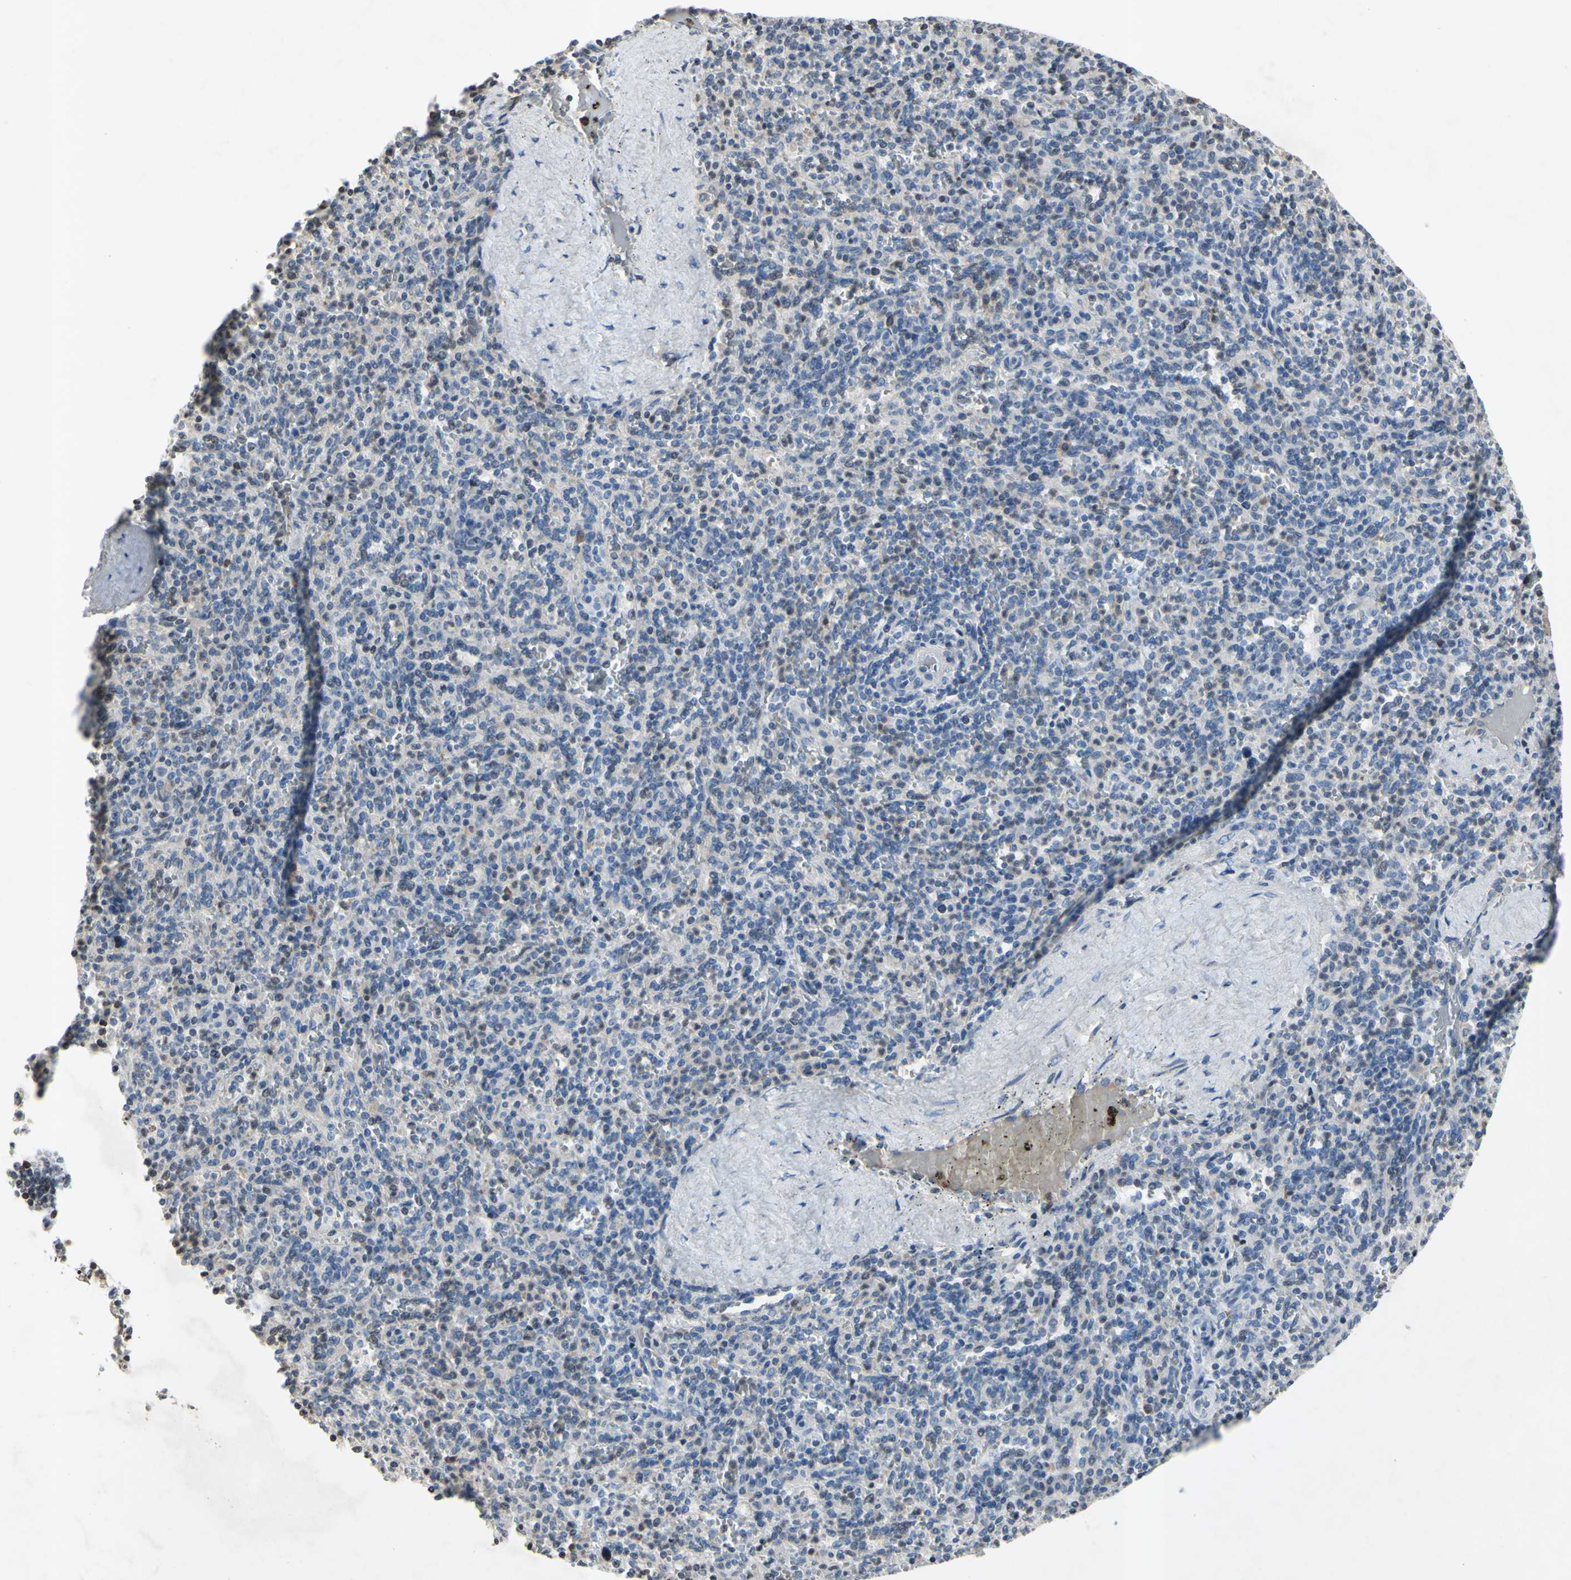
{"staining": {"intensity": "negative", "quantity": "none", "location": "none"}, "tissue": "spleen", "cell_type": "Cells in red pulp", "image_type": "normal", "snomed": [{"axis": "morphology", "description": "Normal tissue, NOS"}, {"axis": "topography", "description": "Spleen"}], "caption": "Immunohistochemical staining of normal spleen exhibits no significant staining in cells in red pulp. Brightfield microscopy of IHC stained with DAB (brown) and hematoxylin (blue), captured at high magnification.", "gene": "ARG1", "patient": {"sex": "male", "age": 36}}